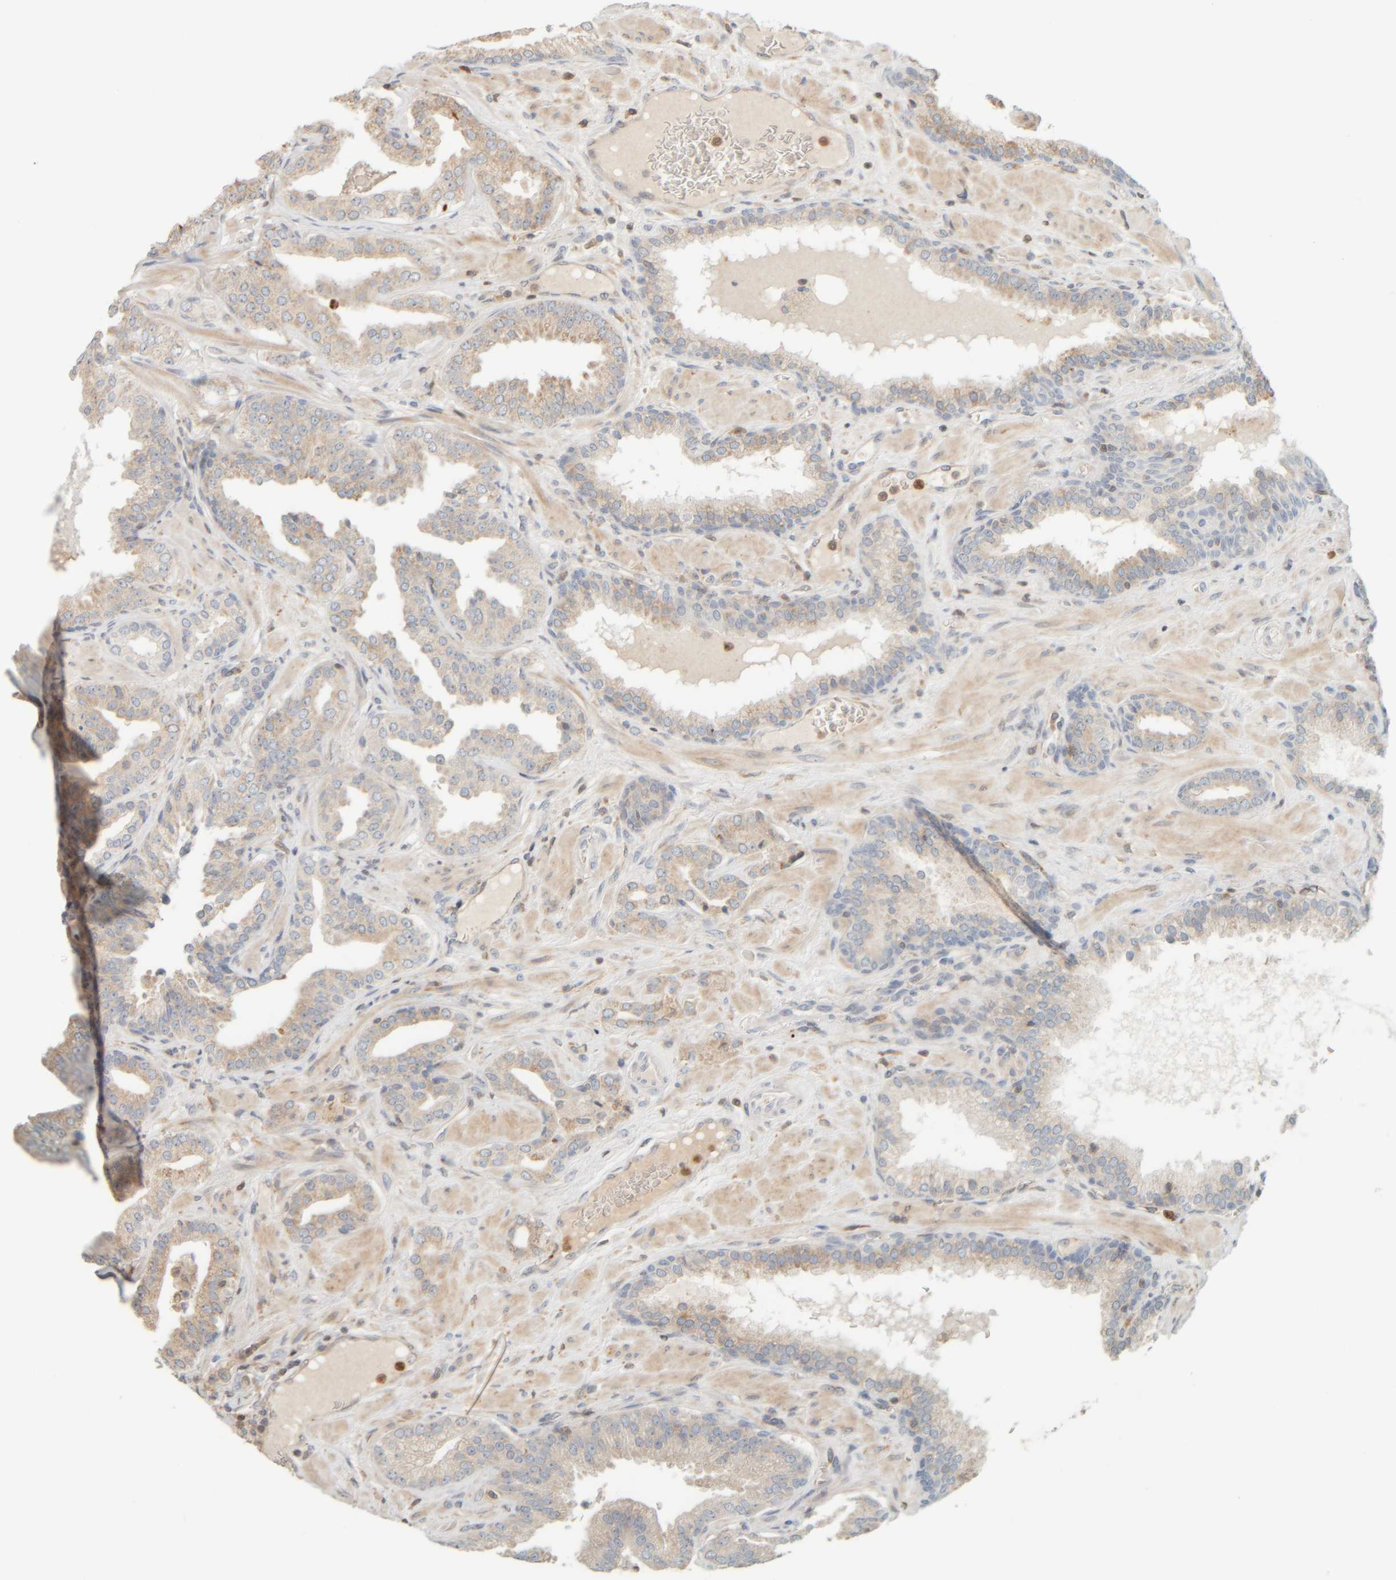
{"staining": {"intensity": "weak", "quantity": ">75%", "location": "cytoplasmic/membranous"}, "tissue": "prostate cancer", "cell_type": "Tumor cells", "image_type": "cancer", "snomed": [{"axis": "morphology", "description": "Adenocarcinoma, Low grade"}, {"axis": "topography", "description": "Prostate"}], "caption": "Prostate low-grade adenocarcinoma was stained to show a protein in brown. There is low levels of weak cytoplasmic/membranous expression in about >75% of tumor cells.", "gene": "PTGES3L-AARSD1", "patient": {"sex": "male", "age": 62}}